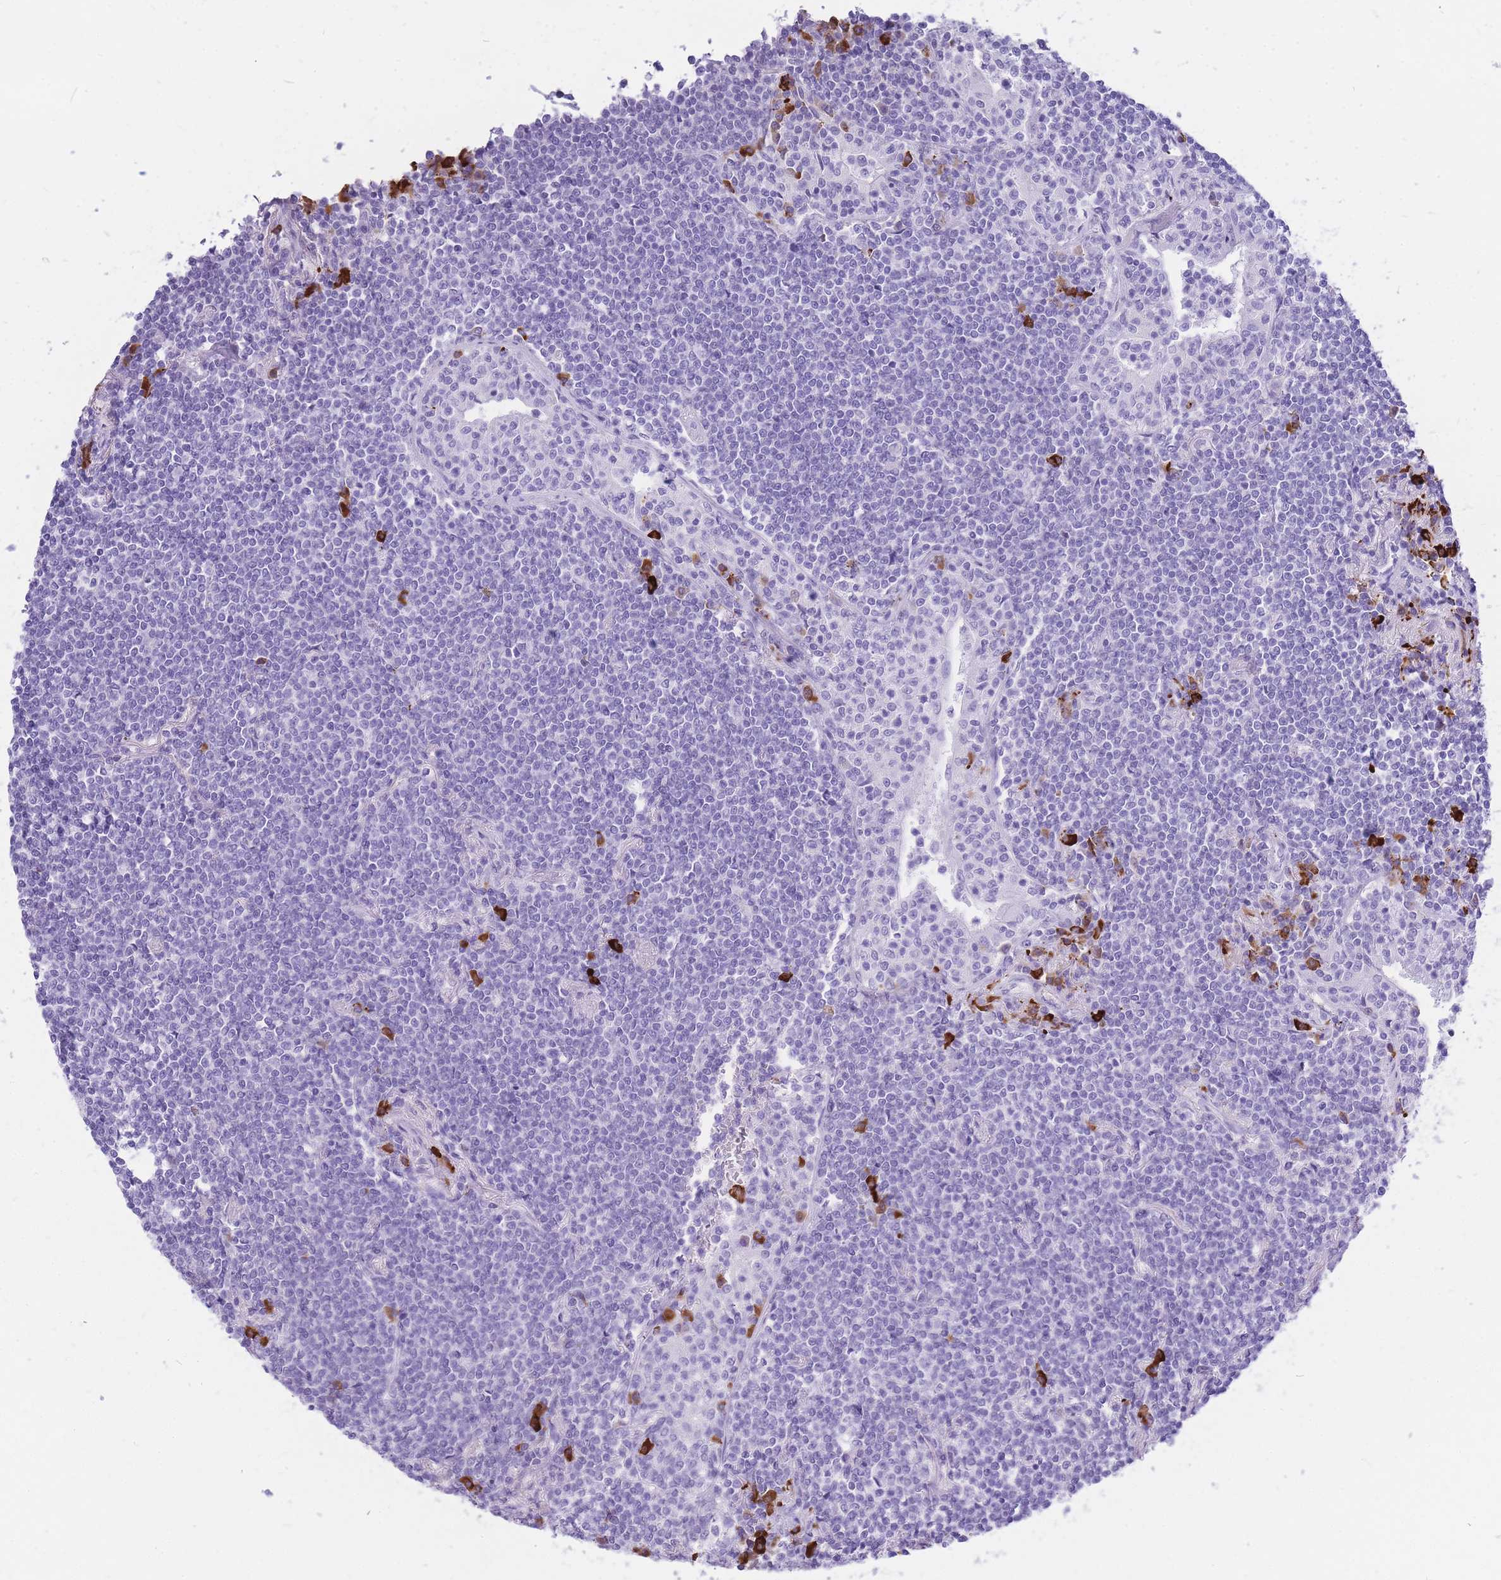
{"staining": {"intensity": "negative", "quantity": "none", "location": "none"}, "tissue": "lymphoma", "cell_type": "Tumor cells", "image_type": "cancer", "snomed": [{"axis": "morphology", "description": "Malignant lymphoma, non-Hodgkin's type, Low grade"}, {"axis": "topography", "description": "Lung"}], "caption": "Histopathology image shows no significant protein staining in tumor cells of malignant lymphoma, non-Hodgkin's type (low-grade).", "gene": "ZFP62", "patient": {"sex": "female", "age": 71}}